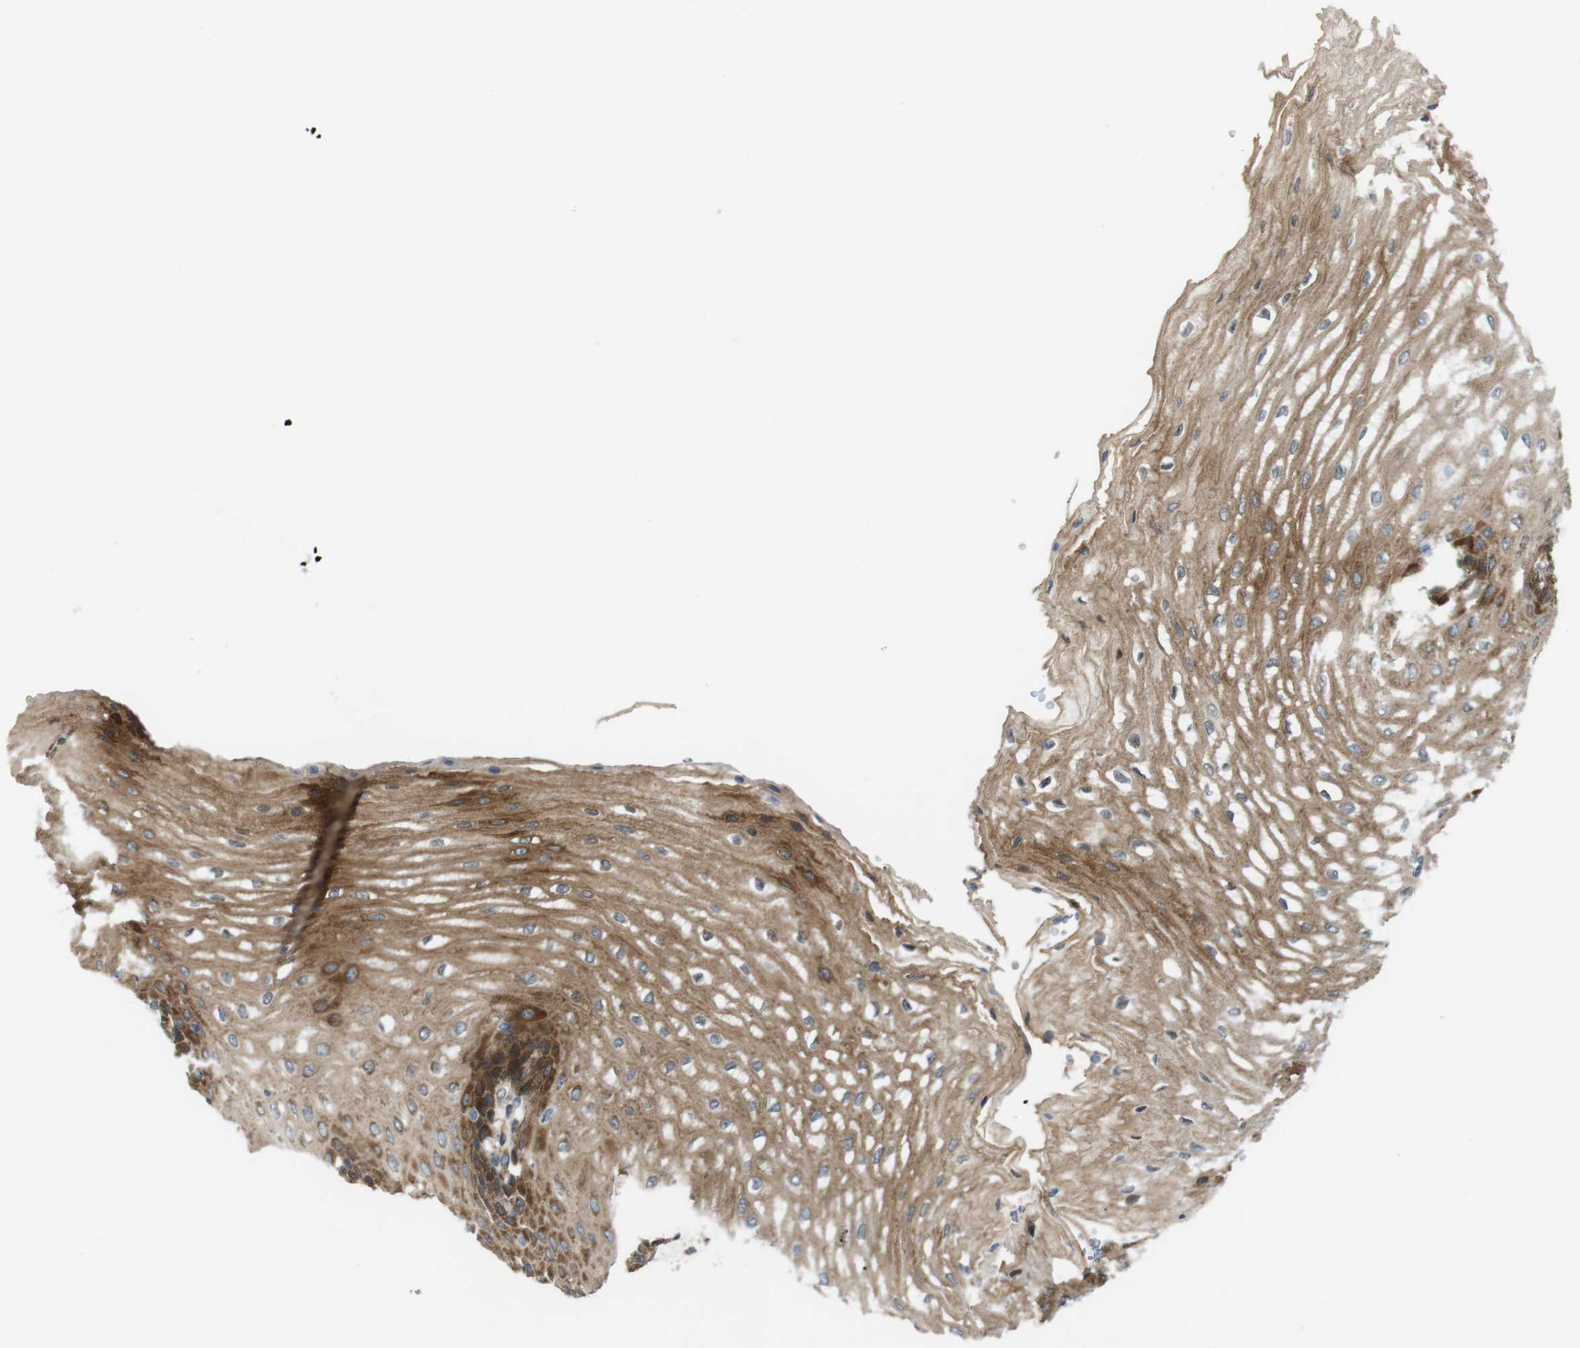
{"staining": {"intensity": "strong", "quantity": ">75%", "location": "cytoplasmic/membranous"}, "tissue": "esophagus", "cell_type": "Squamous epithelial cells", "image_type": "normal", "snomed": [{"axis": "morphology", "description": "Normal tissue, NOS"}, {"axis": "topography", "description": "Esophagus"}], "caption": "Immunohistochemistry (IHC) photomicrograph of normal esophagus stained for a protein (brown), which demonstrates high levels of strong cytoplasmic/membranous positivity in about >75% of squamous epithelial cells.", "gene": "PCOLCE2", "patient": {"sex": "male", "age": 54}}